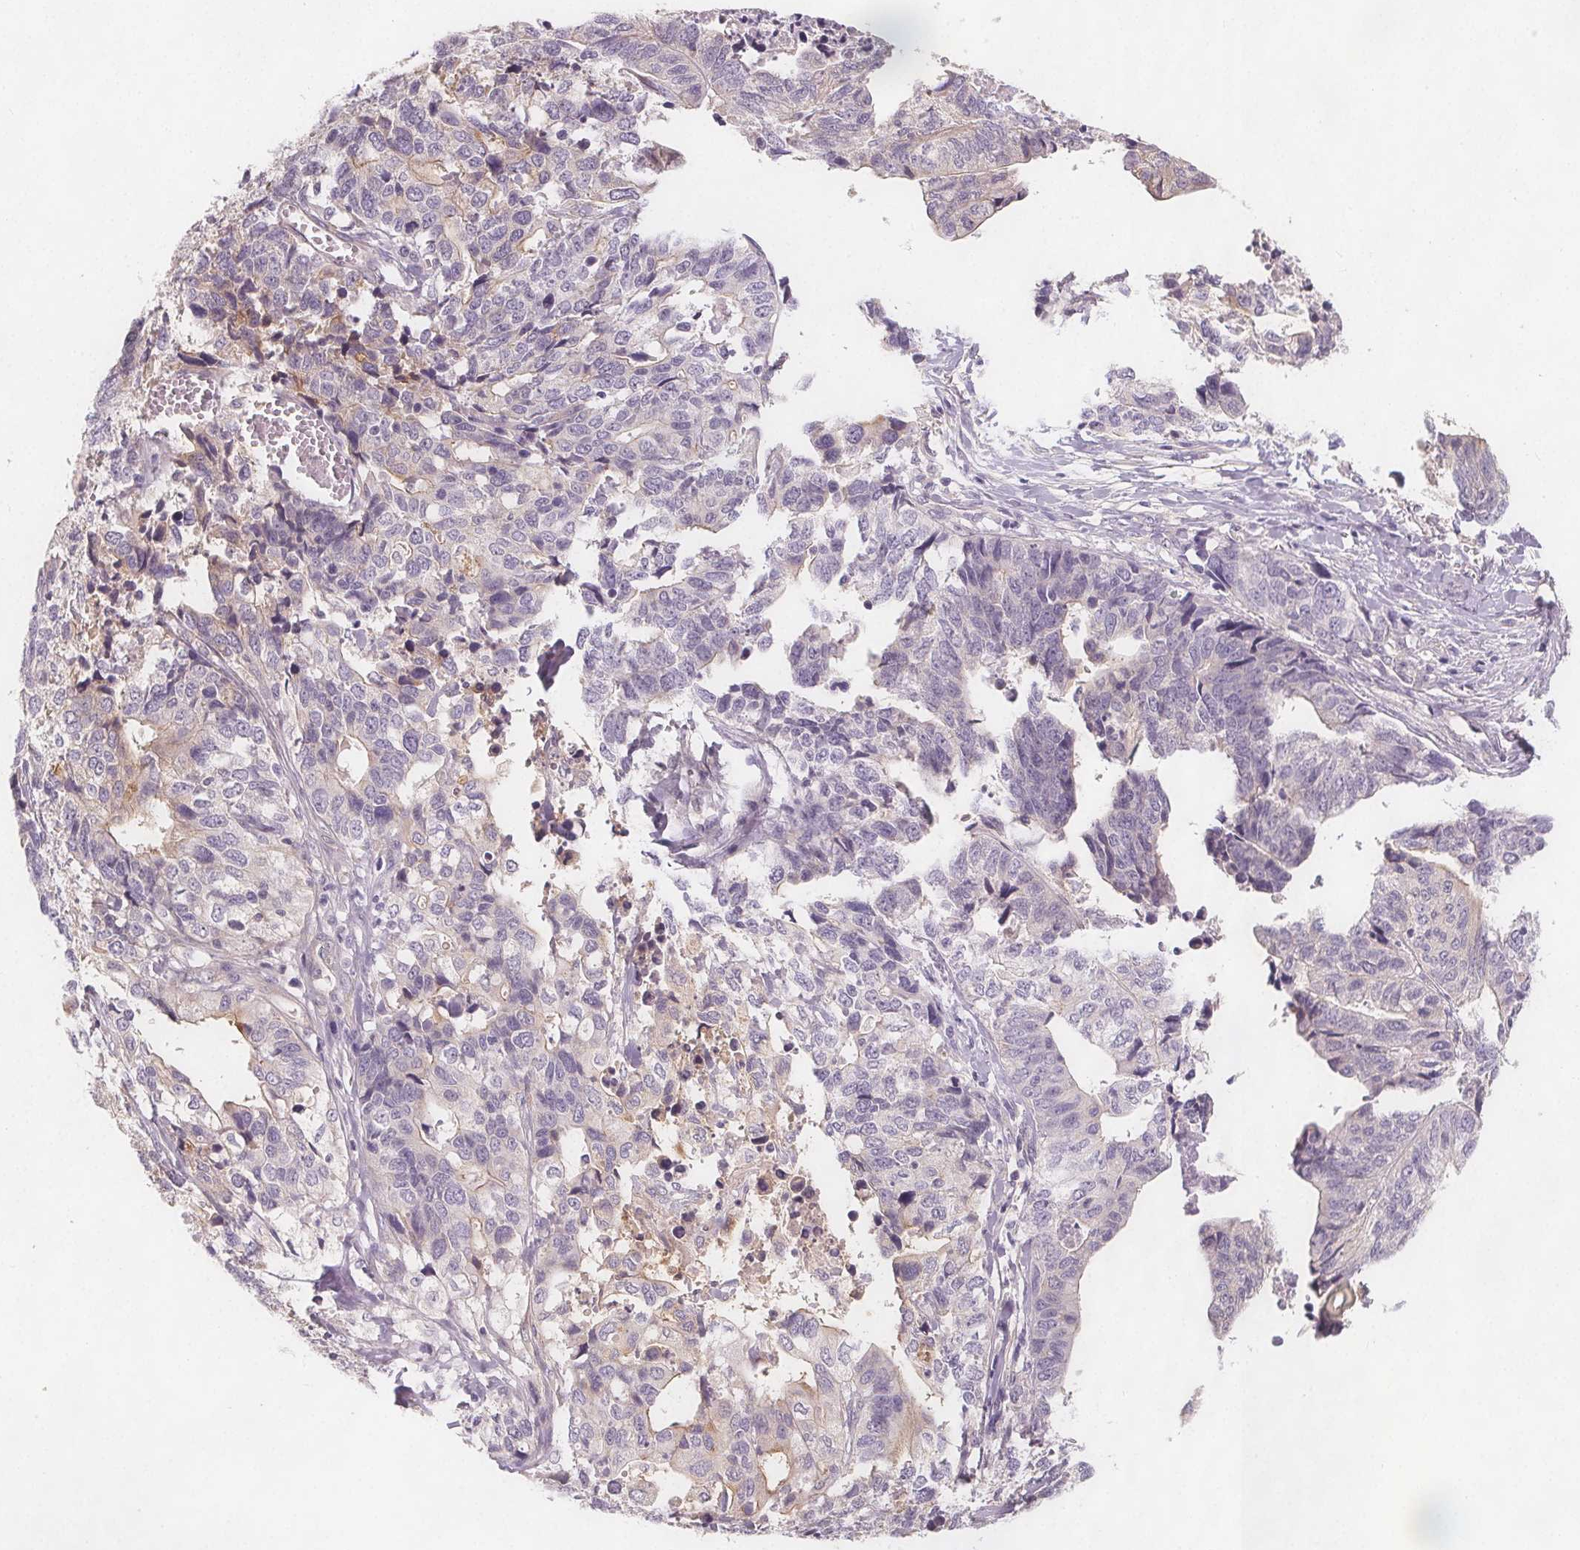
{"staining": {"intensity": "weak", "quantity": "<25%", "location": "cytoplasmic/membranous"}, "tissue": "stomach cancer", "cell_type": "Tumor cells", "image_type": "cancer", "snomed": [{"axis": "morphology", "description": "Adenocarcinoma, NOS"}, {"axis": "topography", "description": "Stomach, upper"}], "caption": "A micrograph of human stomach cancer (adenocarcinoma) is negative for staining in tumor cells.", "gene": "VNN1", "patient": {"sex": "female", "age": 67}}